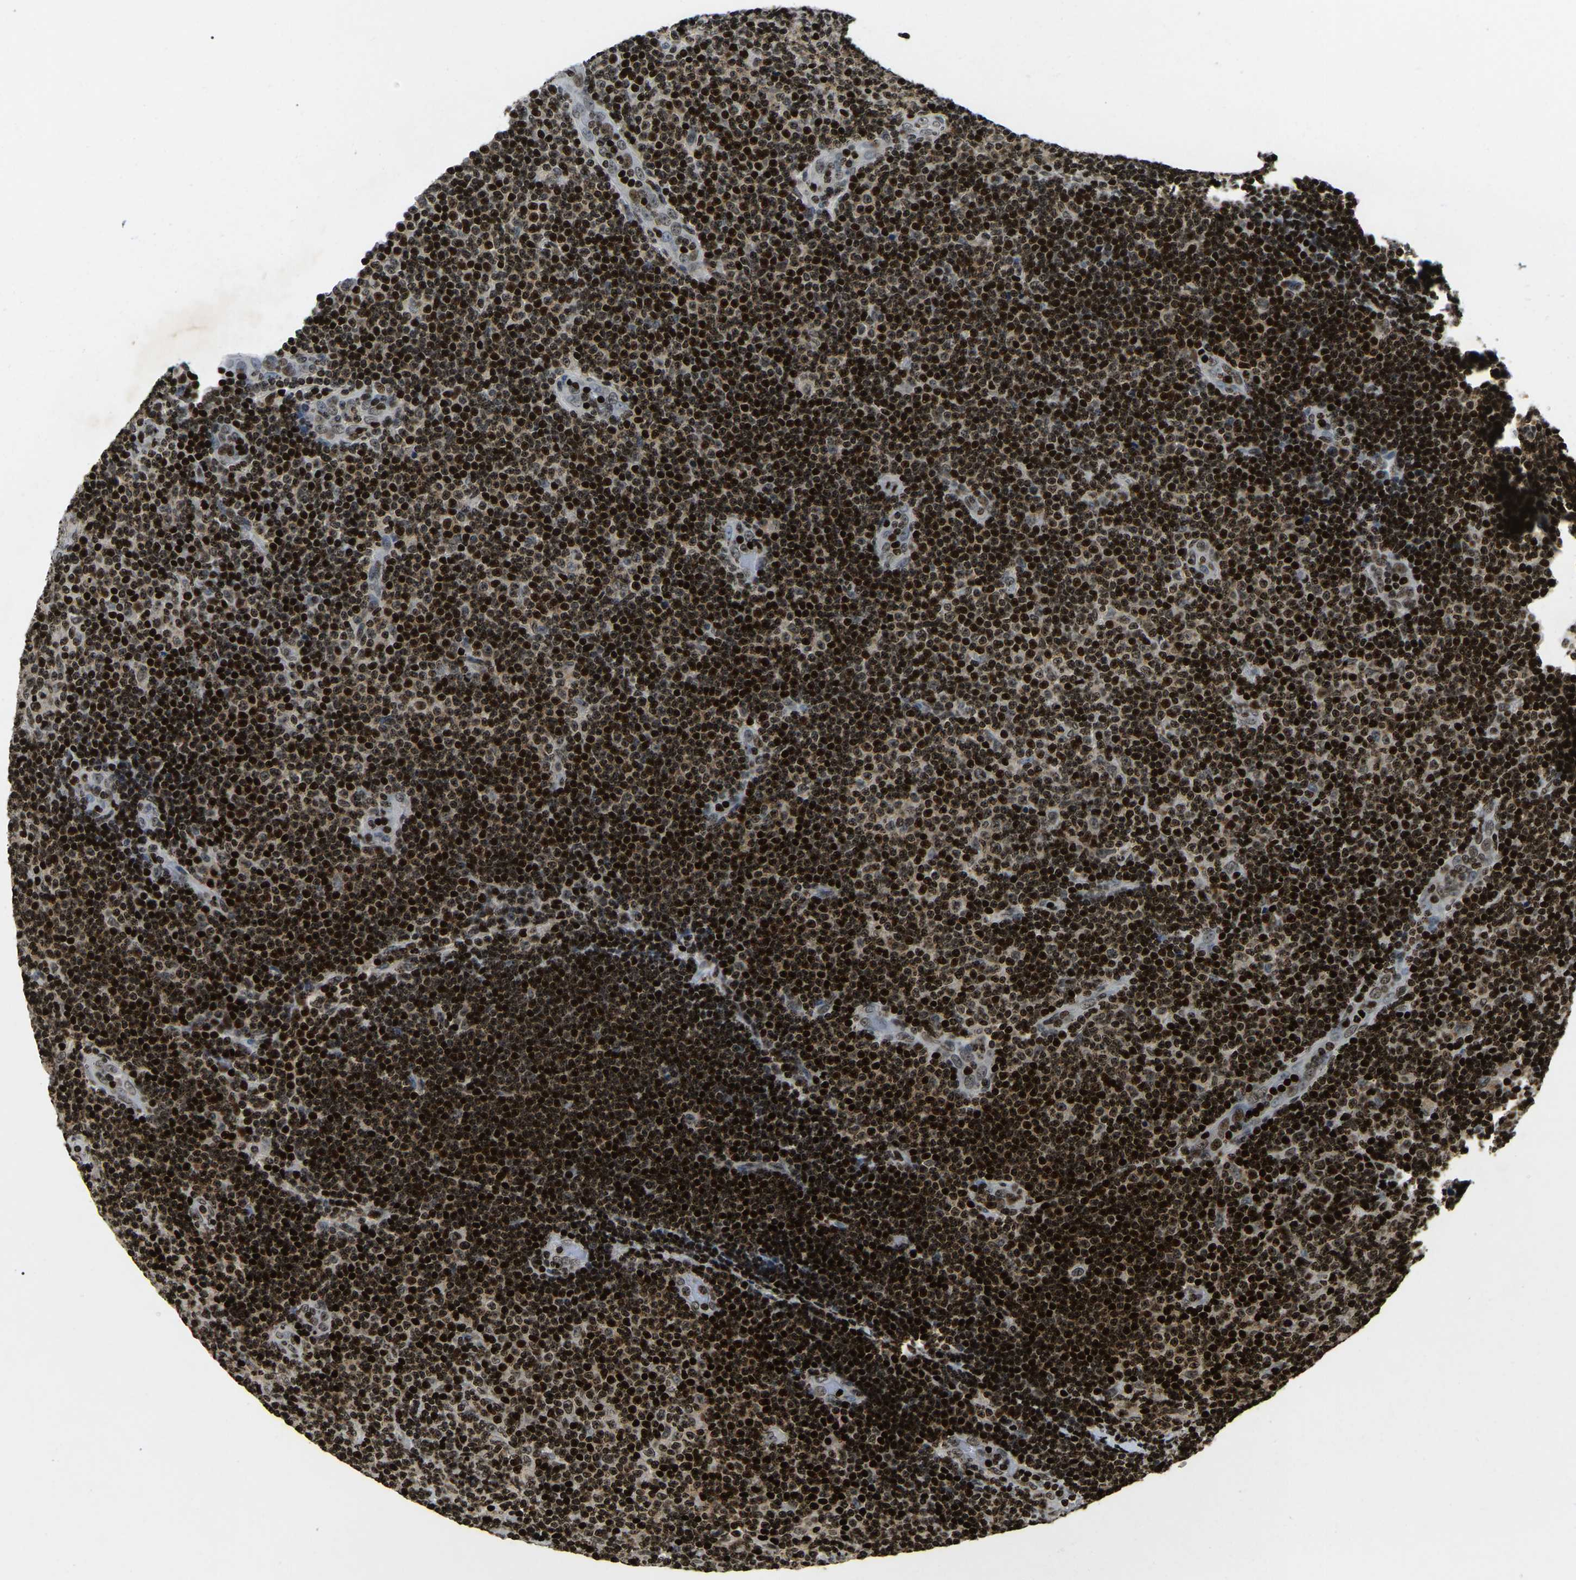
{"staining": {"intensity": "strong", "quantity": ">75%", "location": "nuclear"}, "tissue": "lymphoma", "cell_type": "Tumor cells", "image_type": "cancer", "snomed": [{"axis": "morphology", "description": "Malignant lymphoma, non-Hodgkin's type, Low grade"}, {"axis": "topography", "description": "Lymph node"}], "caption": "Immunohistochemistry (IHC) of human low-grade malignant lymphoma, non-Hodgkin's type displays high levels of strong nuclear staining in approximately >75% of tumor cells. Nuclei are stained in blue.", "gene": "LRRC61", "patient": {"sex": "male", "age": 83}}